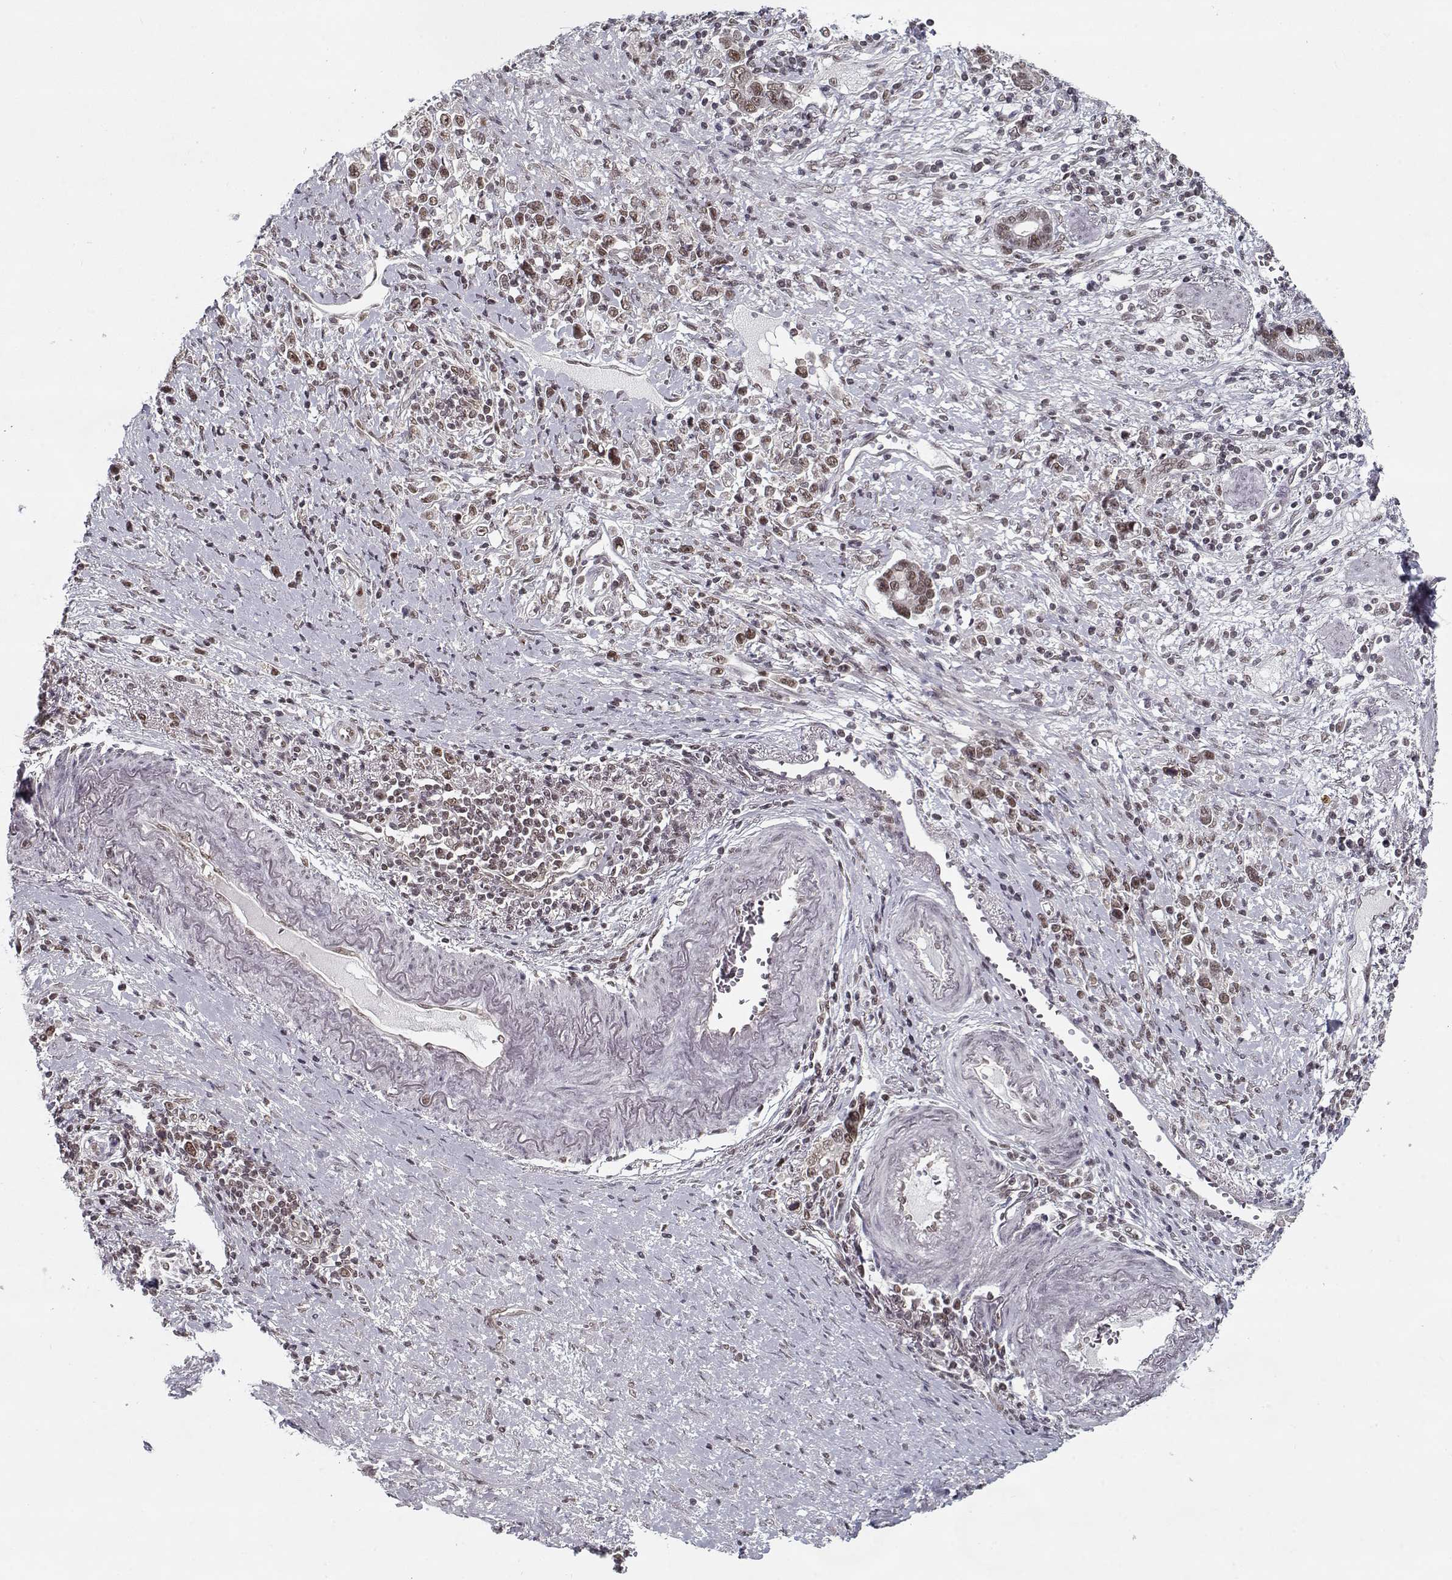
{"staining": {"intensity": "moderate", "quantity": "25%-75%", "location": "cytoplasmic/membranous,nuclear"}, "tissue": "stomach cancer", "cell_type": "Tumor cells", "image_type": "cancer", "snomed": [{"axis": "morphology", "description": "Adenocarcinoma, NOS"}, {"axis": "topography", "description": "Stomach"}], "caption": "Protein positivity by immunohistochemistry displays moderate cytoplasmic/membranous and nuclear positivity in about 25%-75% of tumor cells in stomach cancer. The protein of interest is shown in brown color, while the nuclei are stained blue.", "gene": "TESPA1", "patient": {"sex": "male", "age": 63}}